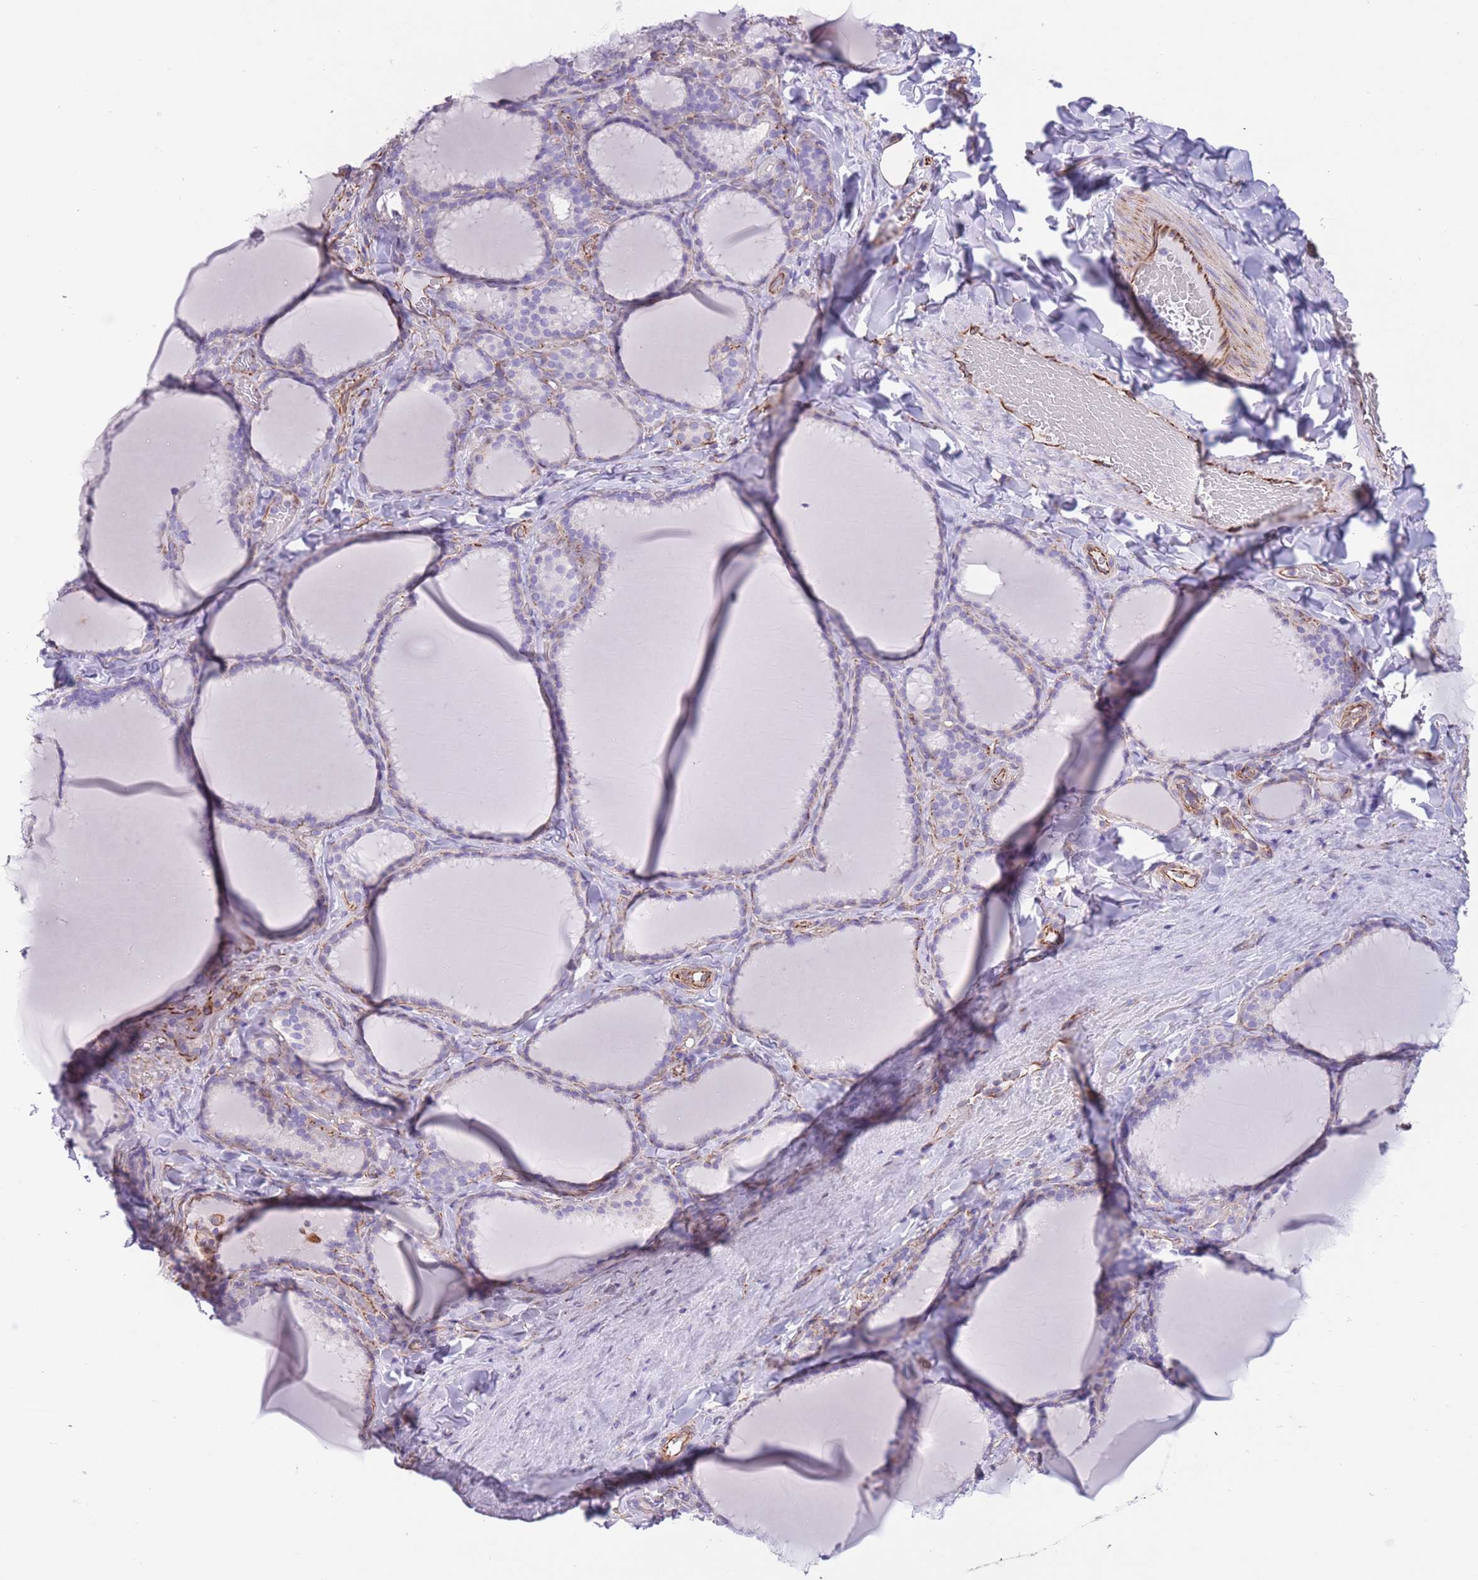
{"staining": {"intensity": "strong", "quantity": "<25%", "location": "cytoplasmic/membranous"}, "tissue": "thyroid gland", "cell_type": "Glandular cells", "image_type": "normal", "snomed": [{"axis": "morphology", "description": "Normal tissue, NOS"}, {"axis": "topography", "description": "Thyroid gland"}], "caption": "Protein expression analysis of unremarkable thyroid gland exhibits strong cytoplasmic/membranous positivity in approximately <25% of glandular cells.", "gene": "ATP5MF", "patient": {"sex": "female", "age": 31}}